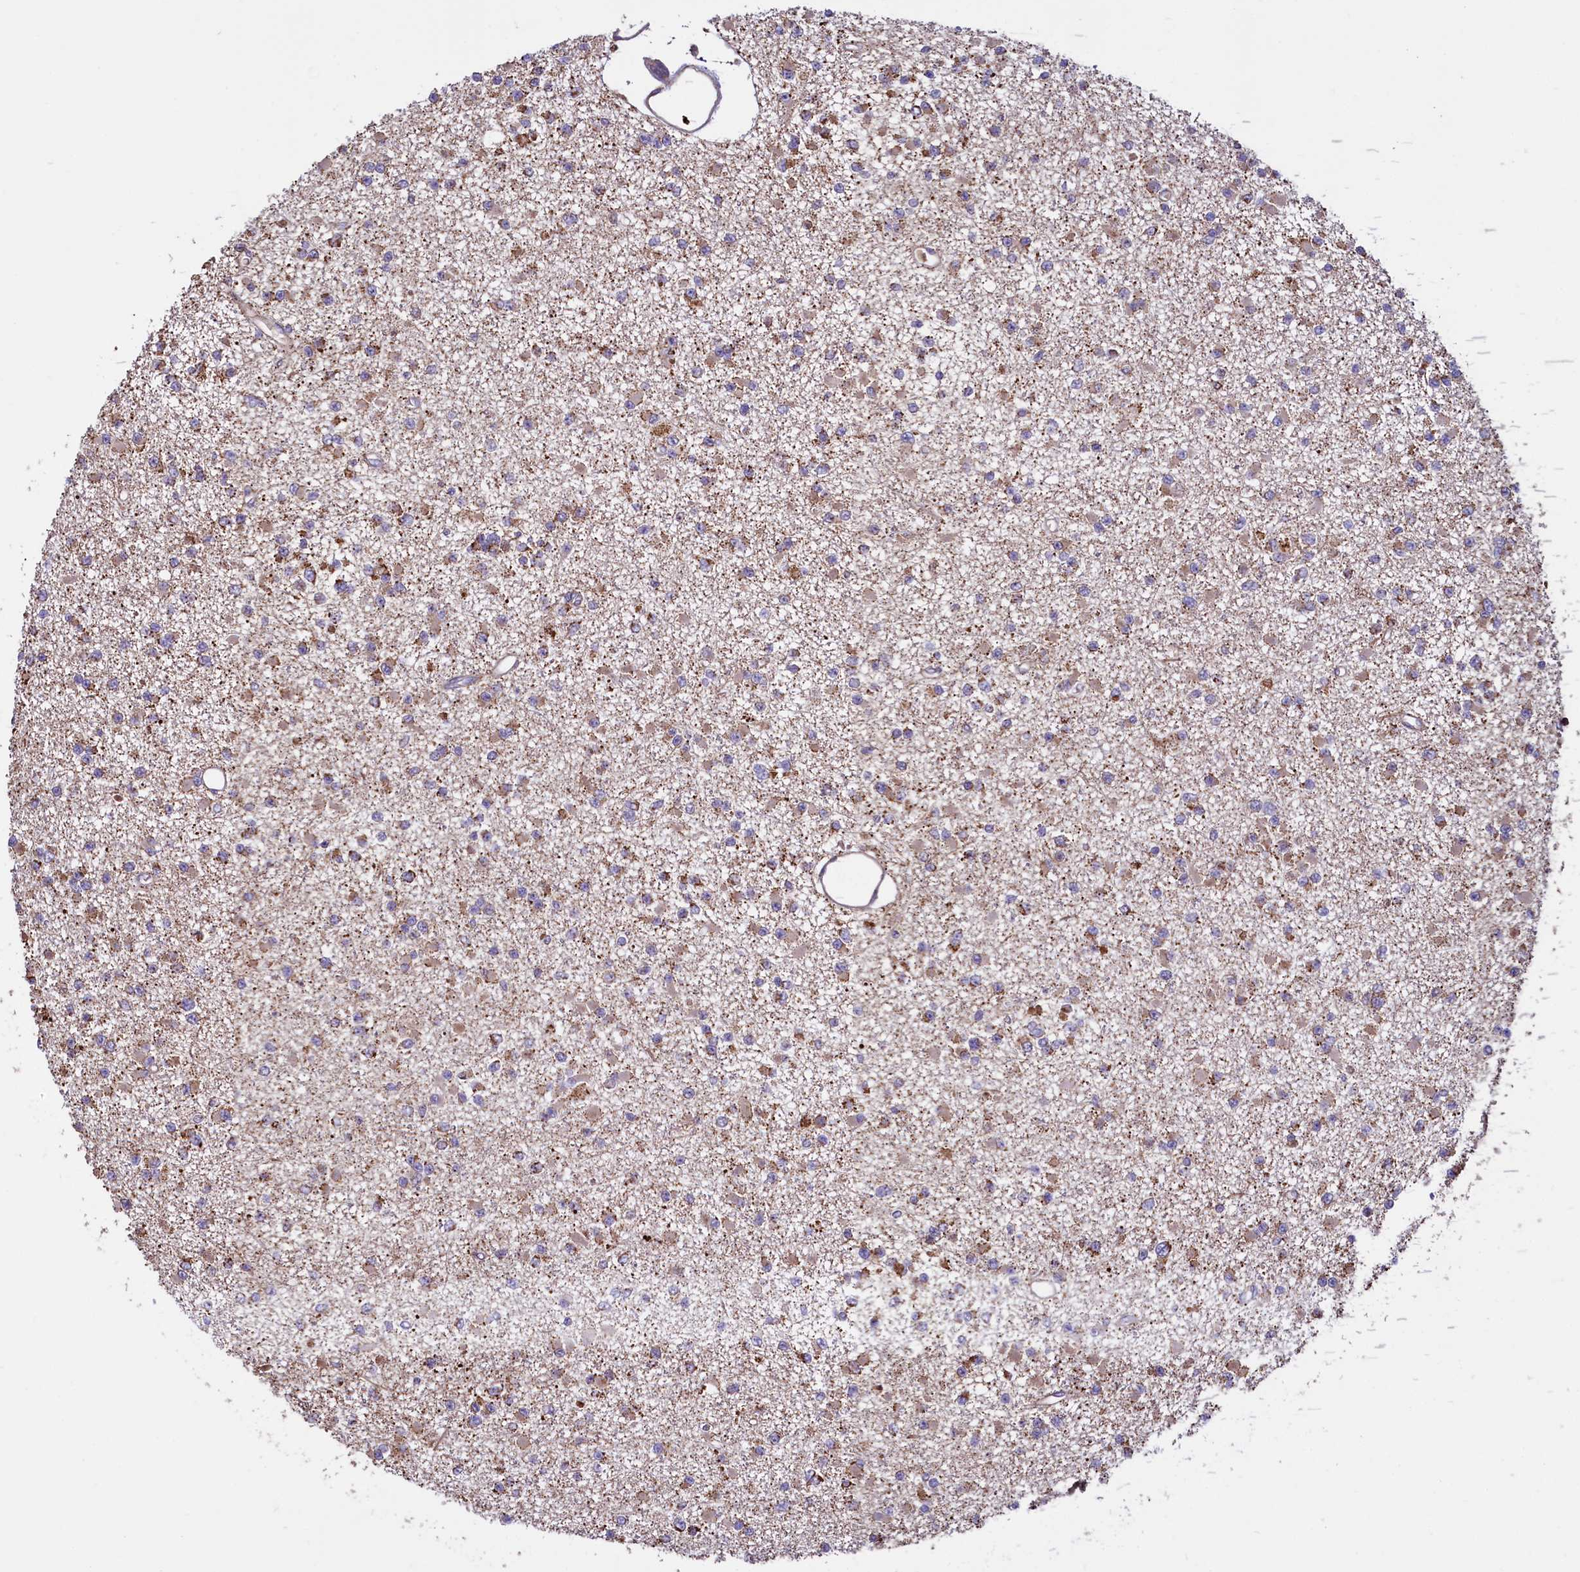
{"staining": {"intensity": "moderate", "quantity": "<25%", "location": "cytoplasmic/membranous"}, "tissue": "glioma", "cell_type": "Tumor cells", "image_type": "cancer", "snomed": [{"axis": "morphology", "description": "Glioma, malignant, Low grade"}, {"axis": "topography", "description": "Brain"}], "caption": "Malignant glioma (low-grade) stained with a brown dye exhibits moderate cytoplasmic/membranous positive staining in about <25% of tumor cells.", "gene": "STARD5", "patient": {"sex": "female", "age": 22}}